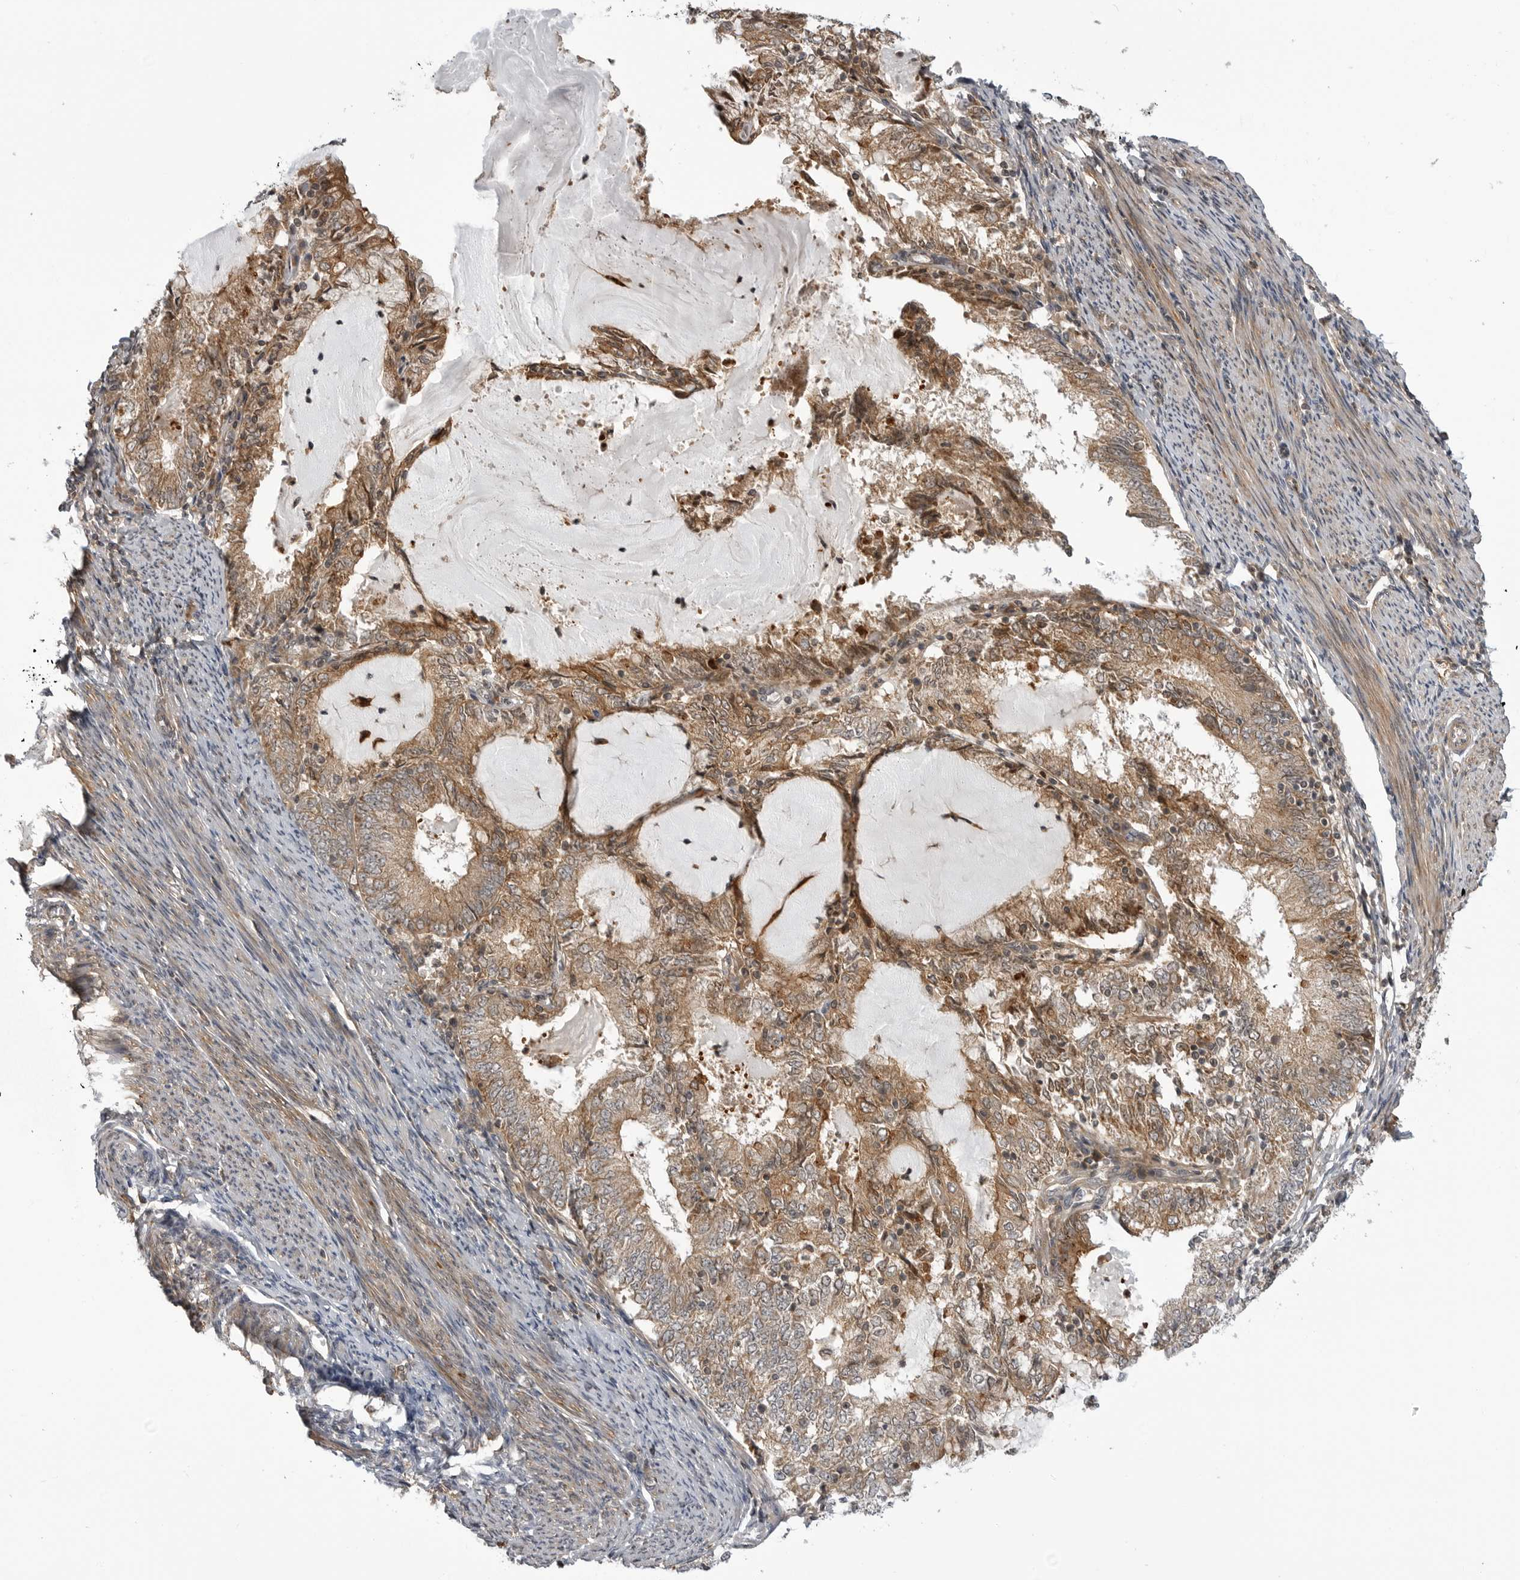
{"staining": {"intensity": "moderate", "quantity": ">75%", "location": "cytoplasmic/membranous"}, "tissue": "endometrial cancer", "cell_type": "Tumor cells", "image_type": "cancer", "snomed": [{"axis": "morphology", "description": "Adenocarcinoma, NOS"}, {"axis": "topography", "description": "Endometrium"}], "caption": "The photomicrograph demonstrates immunohistochemical staining of endometrial cancer. There is moderate cytoplasmic/membranous staining is identified in approximately >75% of tumor cells.", "gene": "LRRC45", "patient": {"sex": "female", "age": 57}}